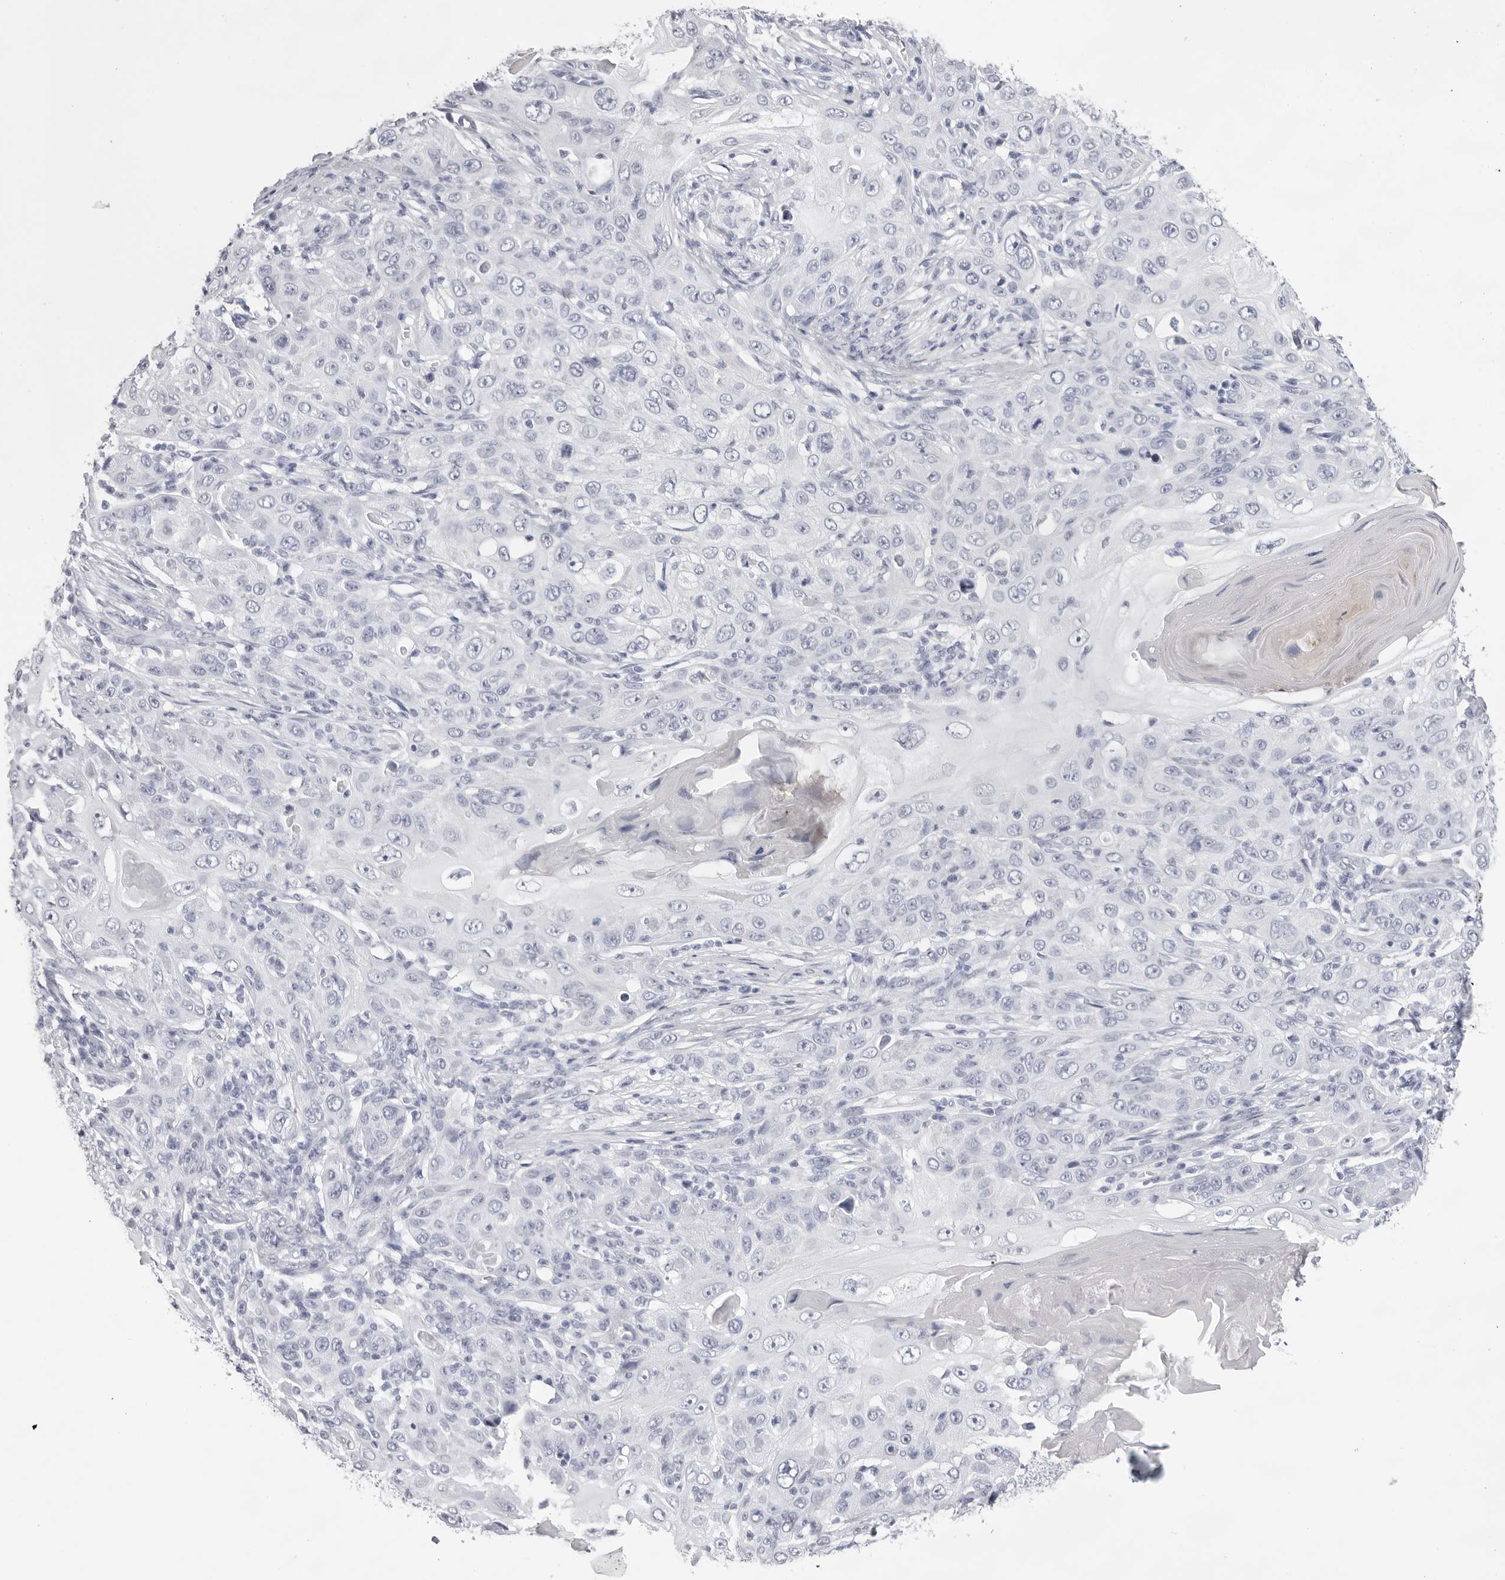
{"staining": {"intensity": "negative", "quantity": "none", "location": "none"}, "tissue": "skin cancer", "cell_type": "Tumor cells", "image_type": "cancer", "snomed": [{"axis": "morphology", "description": "Squamous cell carcinoma, NOS"}, {"axis": "topography", "description": "Skin"}], "caption": "An immunohistochemistry image of skin squamous cell carcinoma is shown. There is no staining in tumor cells of skin squamous cell carcinoma.", "gene": "TMOD4", "patient": {"sex": "female", "age": 88}}